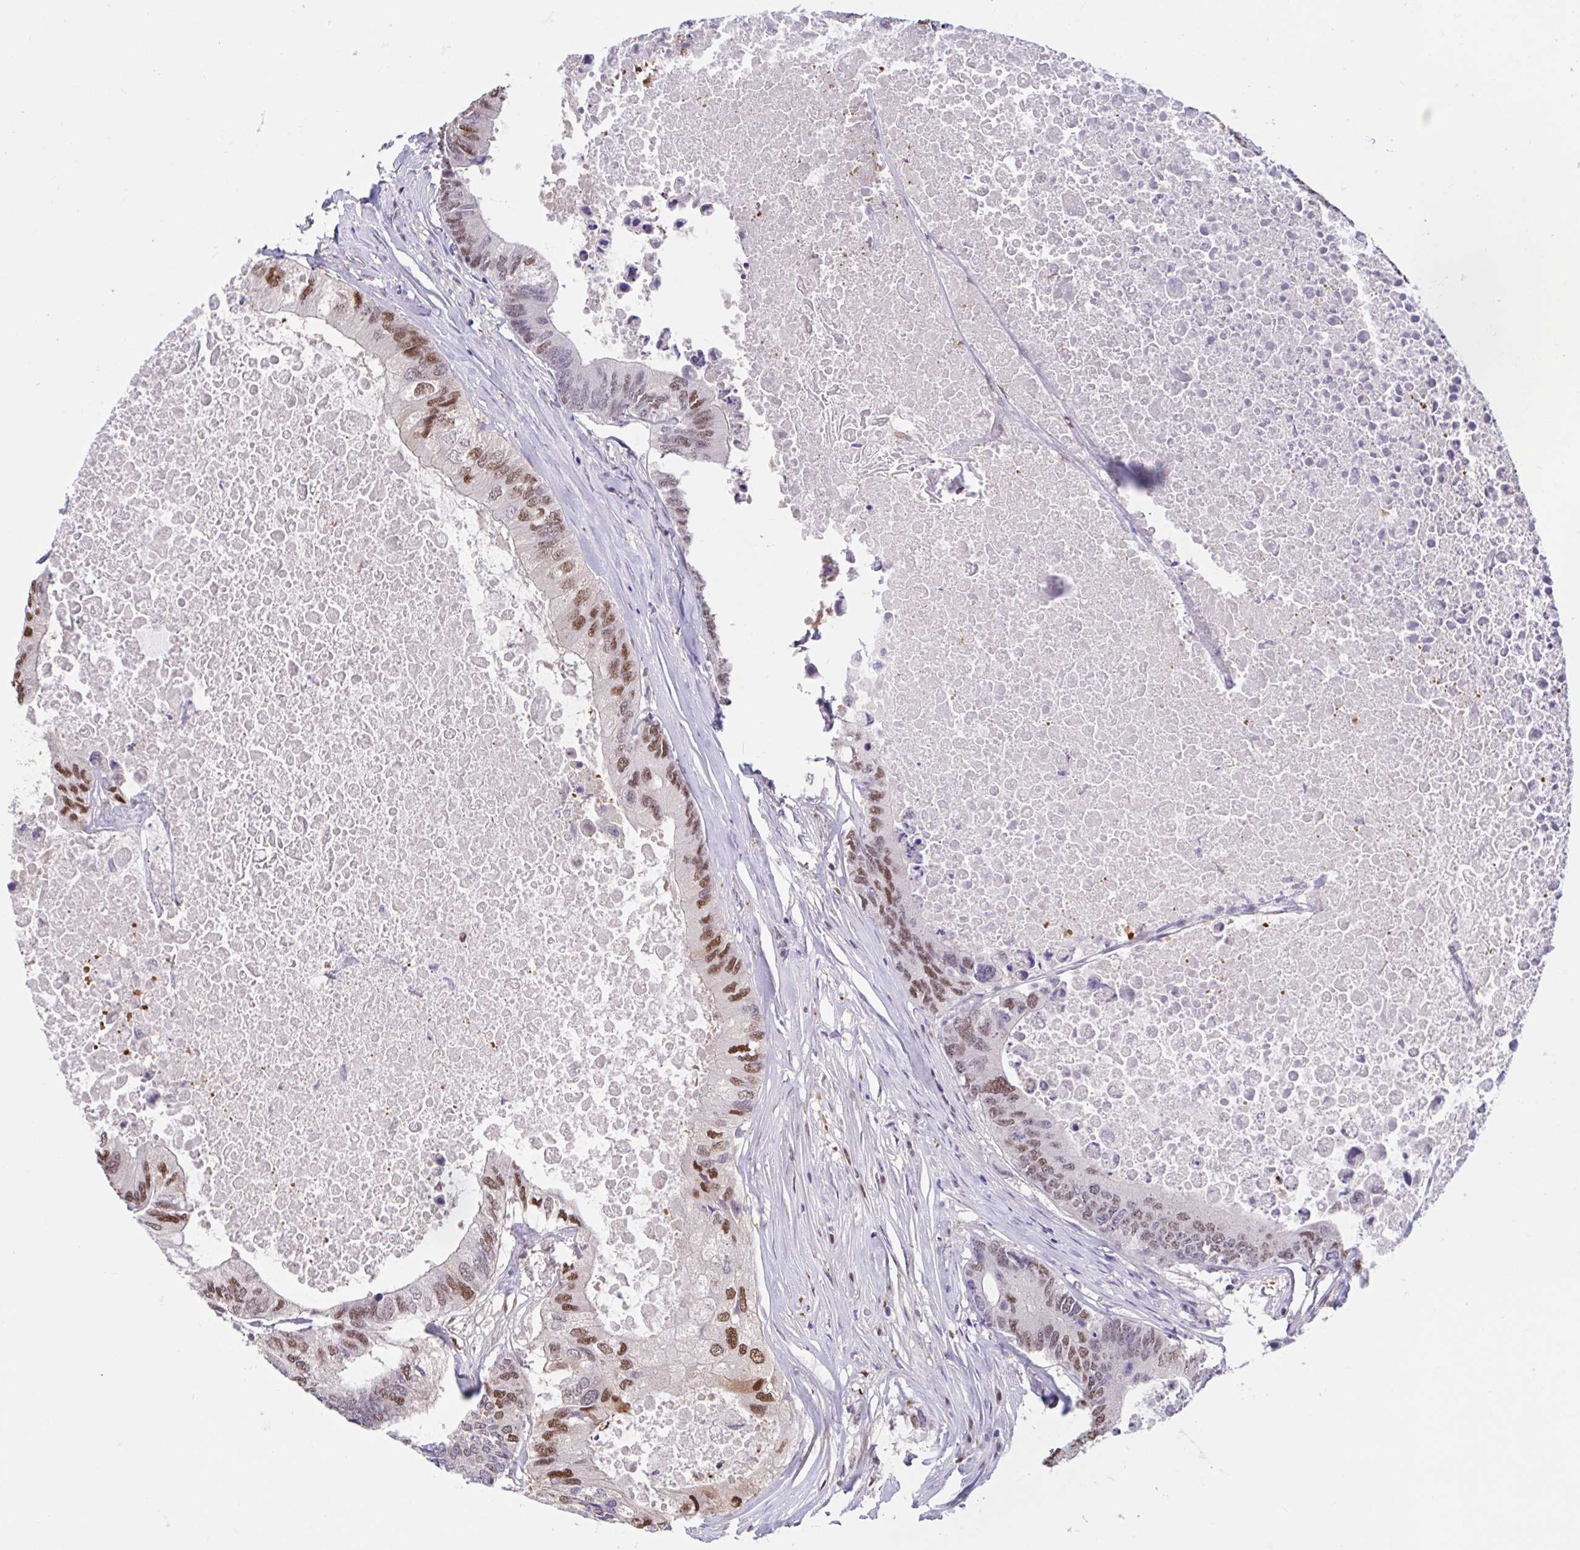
{"staining": {"intensity": "moderate", "quantity": "25%-75%", "location": "nuclear"}, "tissue": "colorectal cancer", "cell_type": "Tumor cells", "image_type": "cancer", "snomed": [{"axis": "morphology", "description": "Adenocarcinoma, NOS"}, {"axis": "topography", "description": "Colon"}], "caption": "Tumor cells demonstrate moderate nuclear expression in about 25%-75% of cells in colorectal cancer (adenocarcinoma). (Brightfield microscopy of DAB IHC at high magnification).", "gene": "RBL1", "patient": {"sex": "male", "age": 71}}